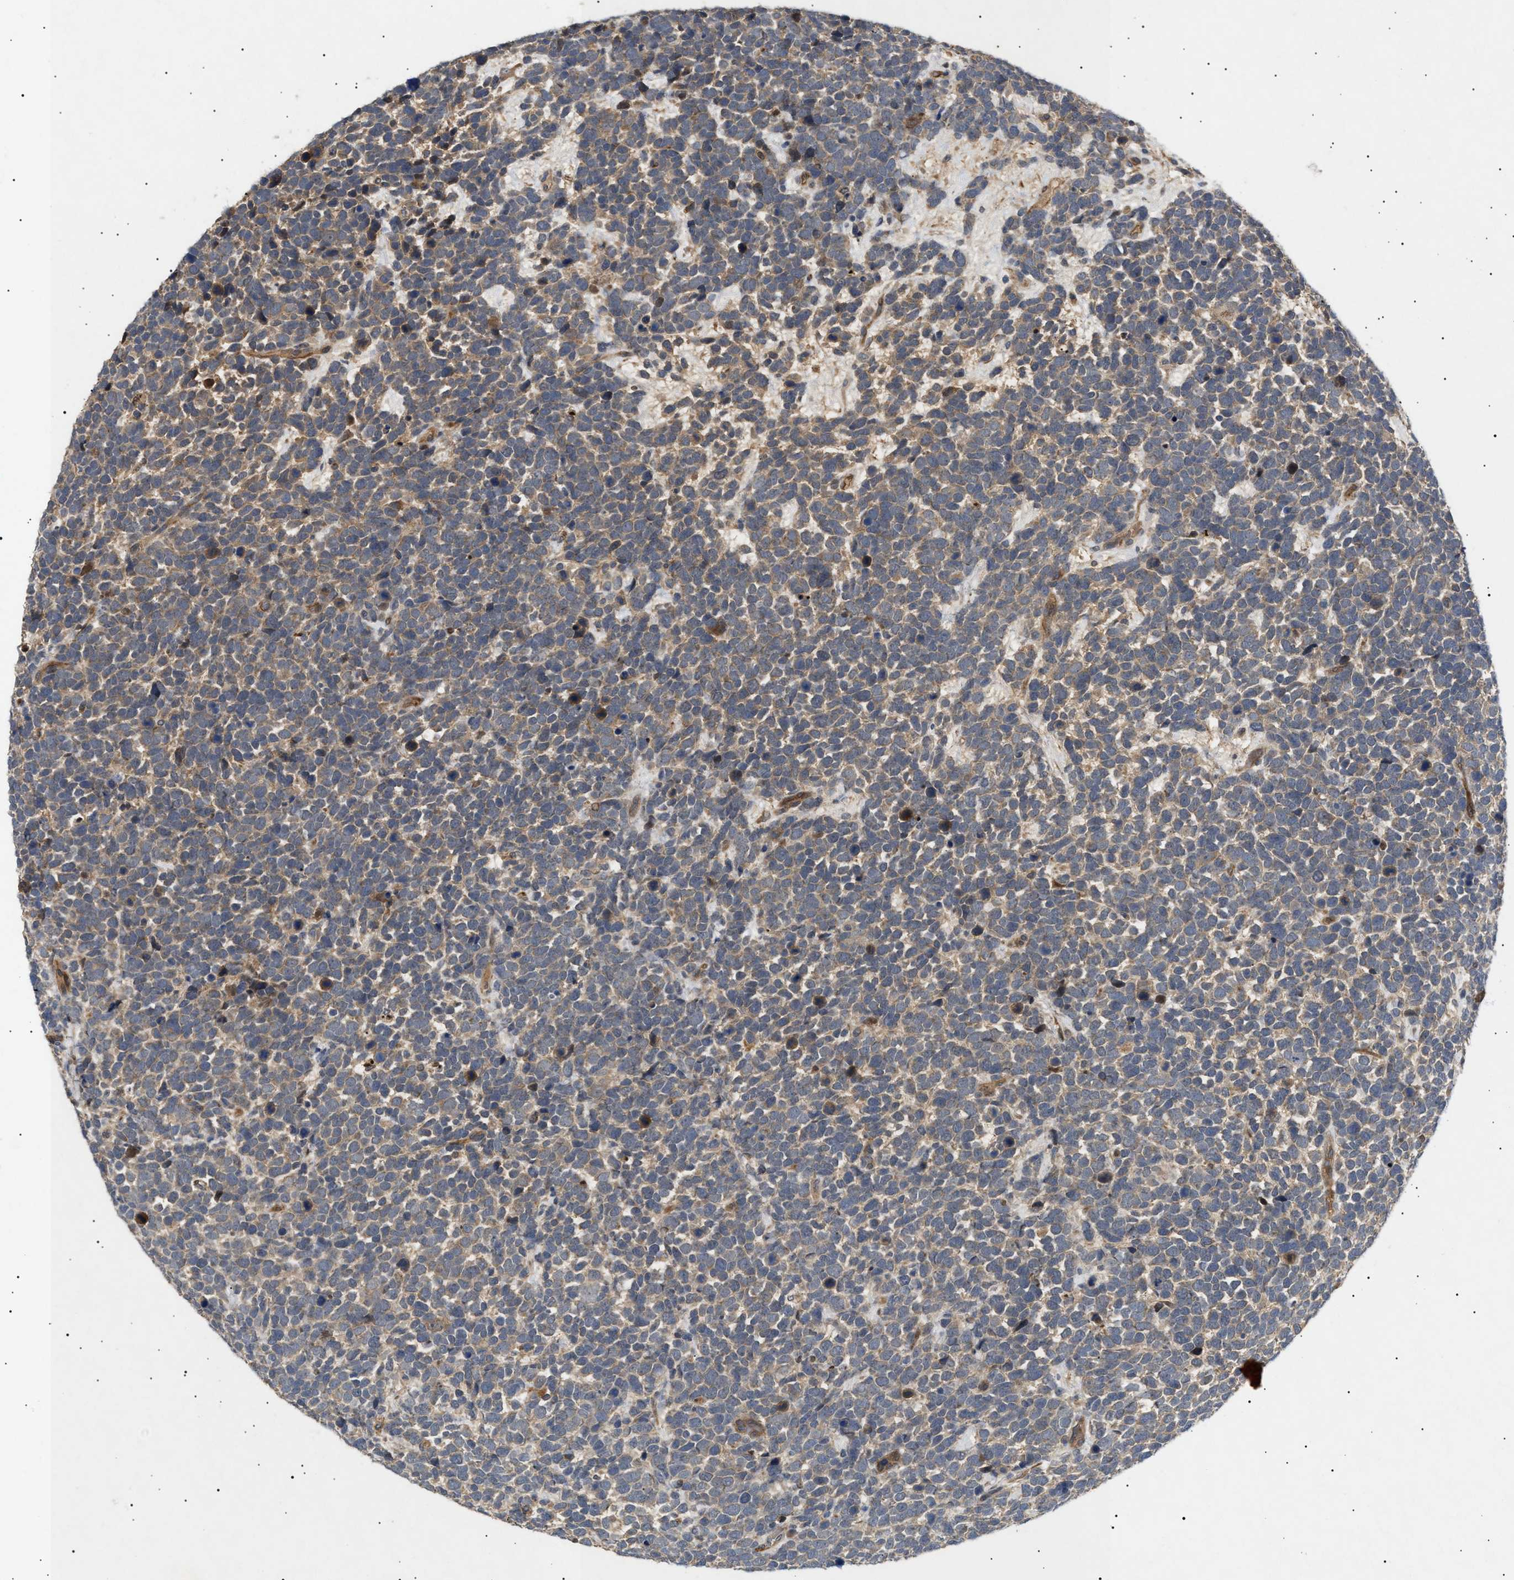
{"staining": {"intensity": "weak", "quantity": ">75%", "location": "cytoplasmic/membranous"}, "tissue": "urothelial cancer", "cell_type": "Tumor cells", "image_type": "cancer", "snomed": [{"axis": "morphology", "description": "Urothelial carcinoma, High grade"}, {"axis": "topography", "description": "Urinary bladder"}], "caption": "High-grade urothelial carcinoma stained with IHC reveals weak cytoplasmic/membranous staining in about >75% of tumor cells.", "gene": "SIRT5", "patient": {"sex": "female", "age": 82}}